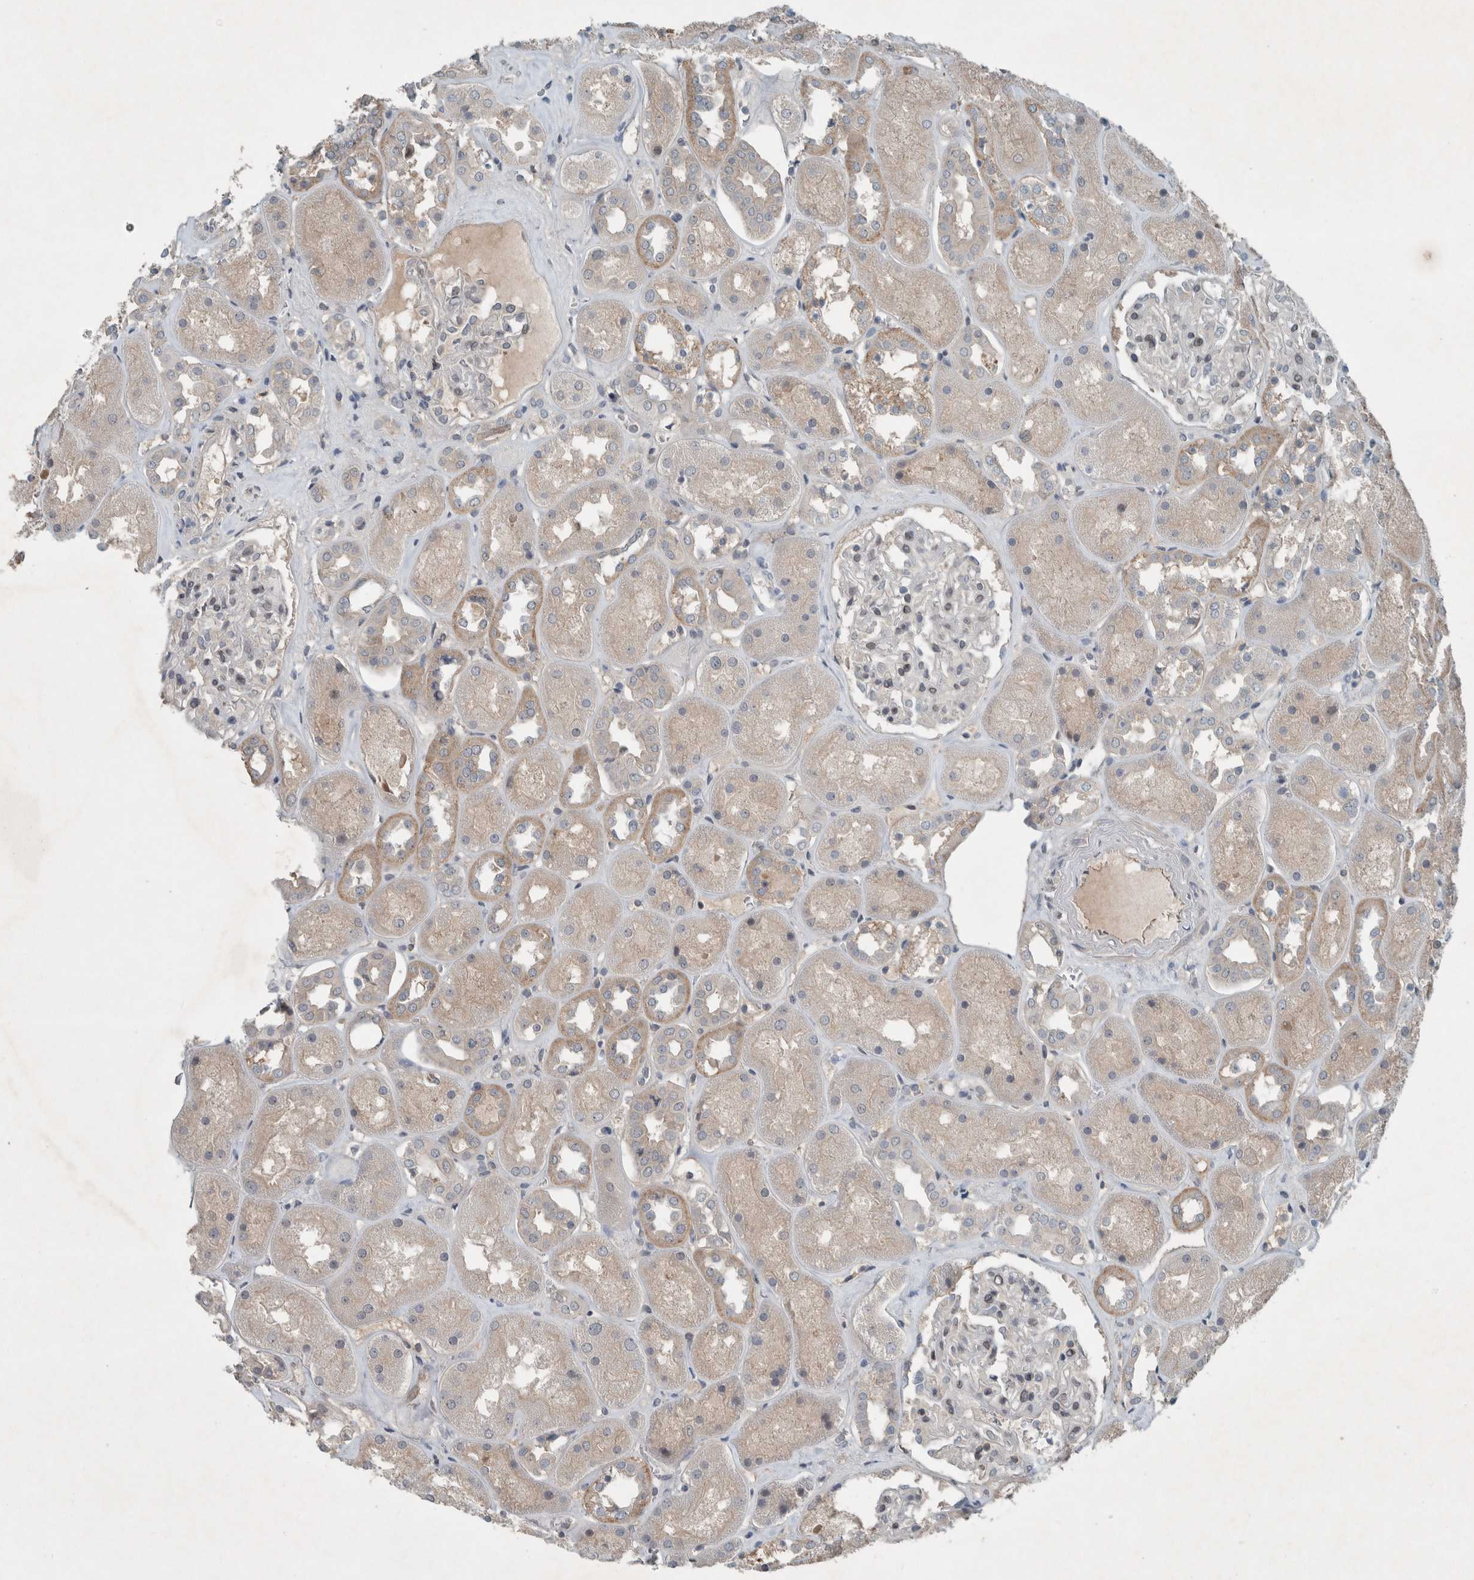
{"staining": {"intensity": "weak", "quantity": "25%-75%", "location": "nuclear"}, "tissue": "kidney", "cell_type": "Cells in glomeruli", "image_type": "normal", "snomed": [{"axis": "morphology", "description": "Normal tissue, NOS"}, {"axis": "topography", "description": "Kidney"}], "caption": "This micrograph shows unremarkable kidney stained with immunohistochemistry to label a protein in brown. The nuclear of cells in glomeruli show weak positivity for the protein. Nuclei are counter-stained blue.", "gene": "ENSG00000285245", "patient": {"sex": "male", "age": 70}}